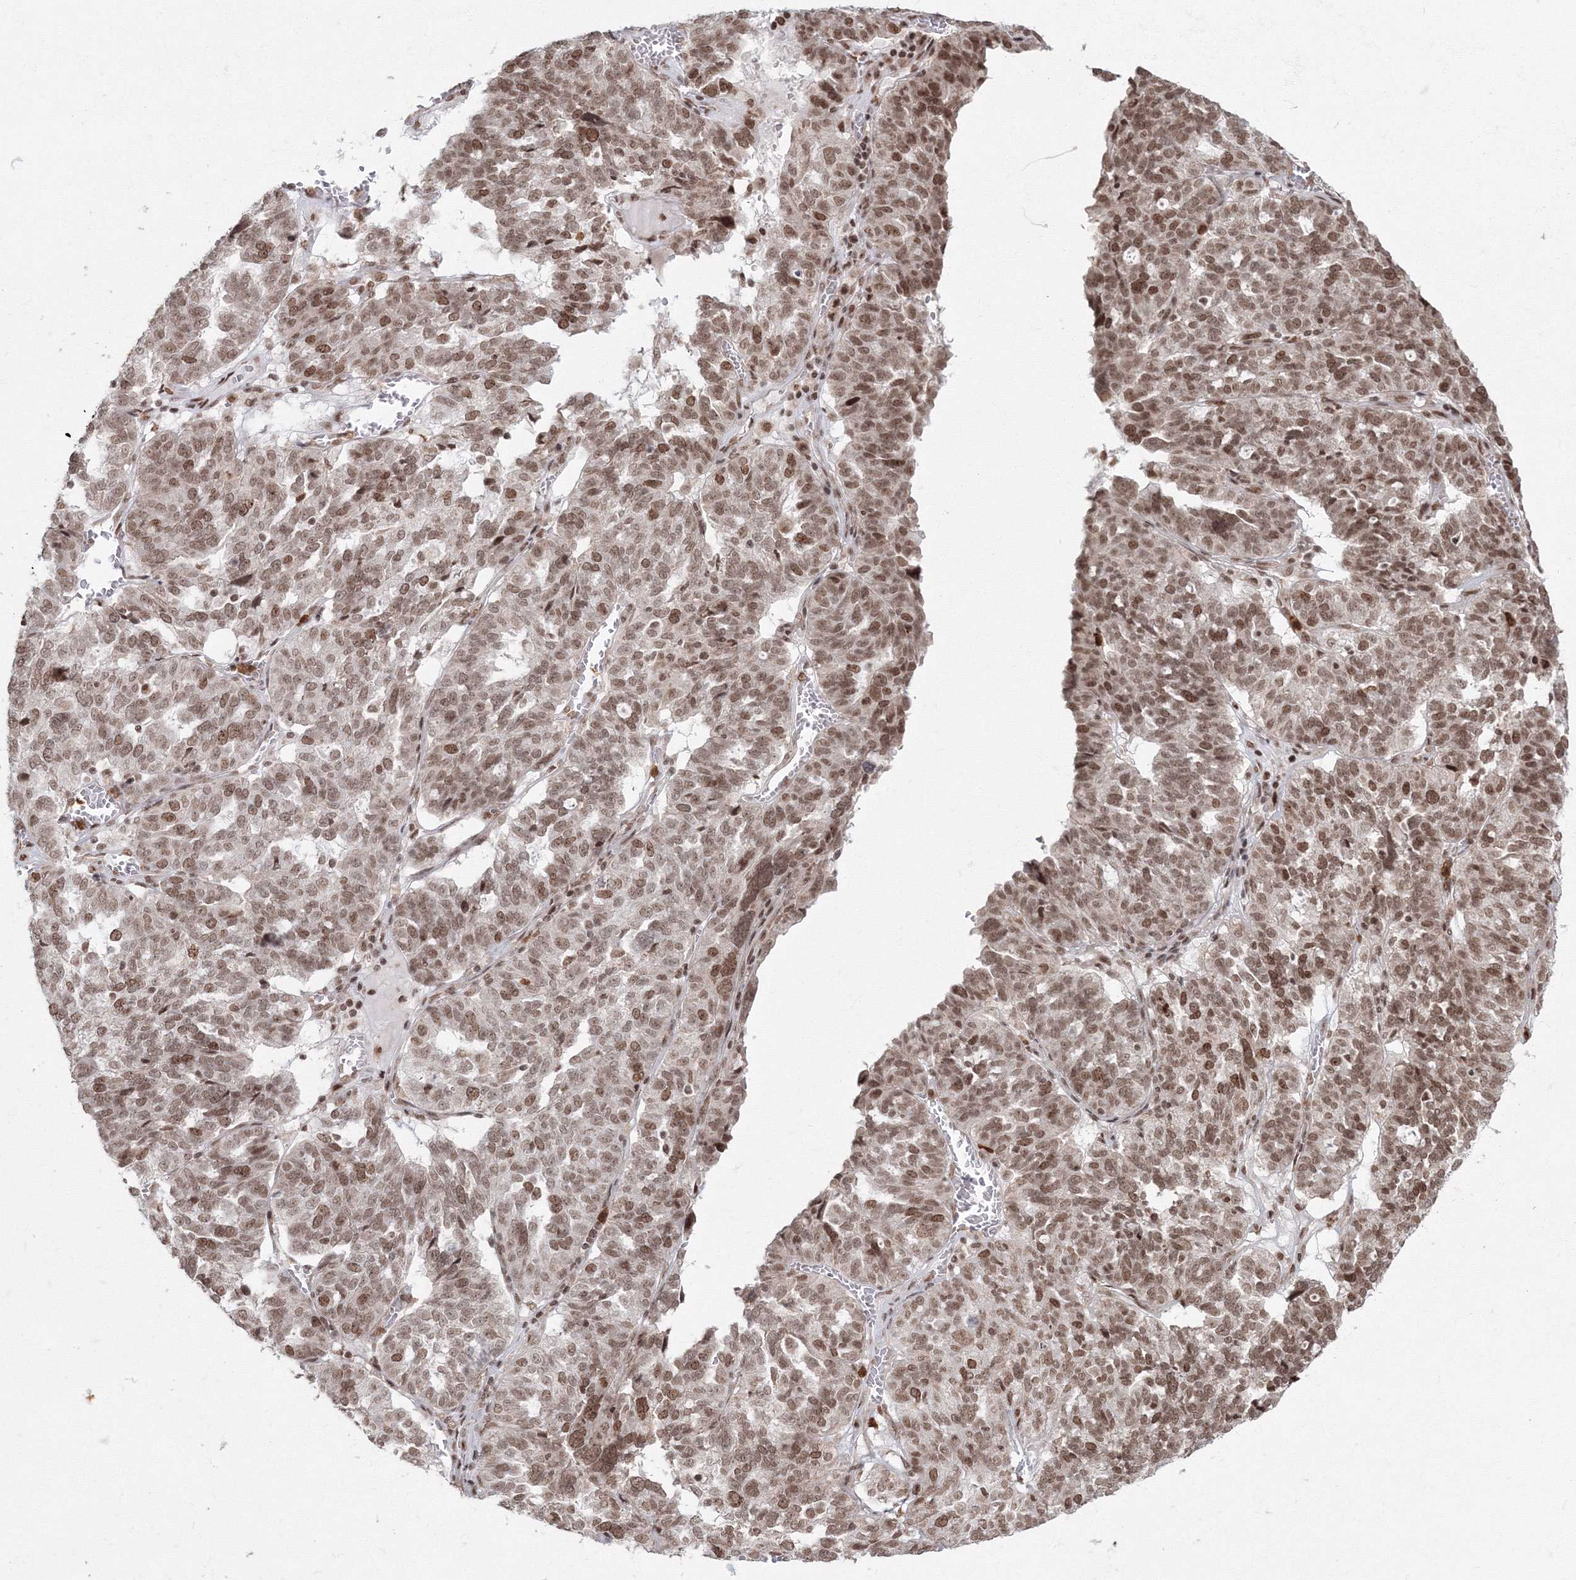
{"staining": {"intensity": "moderate", "quantity": ">75%", "location": "nuclear"}, "tissue": "ovarian cancer", "cell_type": "Tumor cells", "image_type": "cancer", "snomed": [{"axis": "morphology", "description": "Cystadenocarcinoma, serous, NOS"}, {"axis": "topography", "description": "Ovary"}], "caption": "IHC micrograph of serous cystadenocarcinoma (ovarian) stained for a protein (brown), which reveals medium levels of moderate nuclear positivity in approximately >75% of tumor cells.", "gene": "KIF20A", "patient": {"sex": "female", "age": 59}}